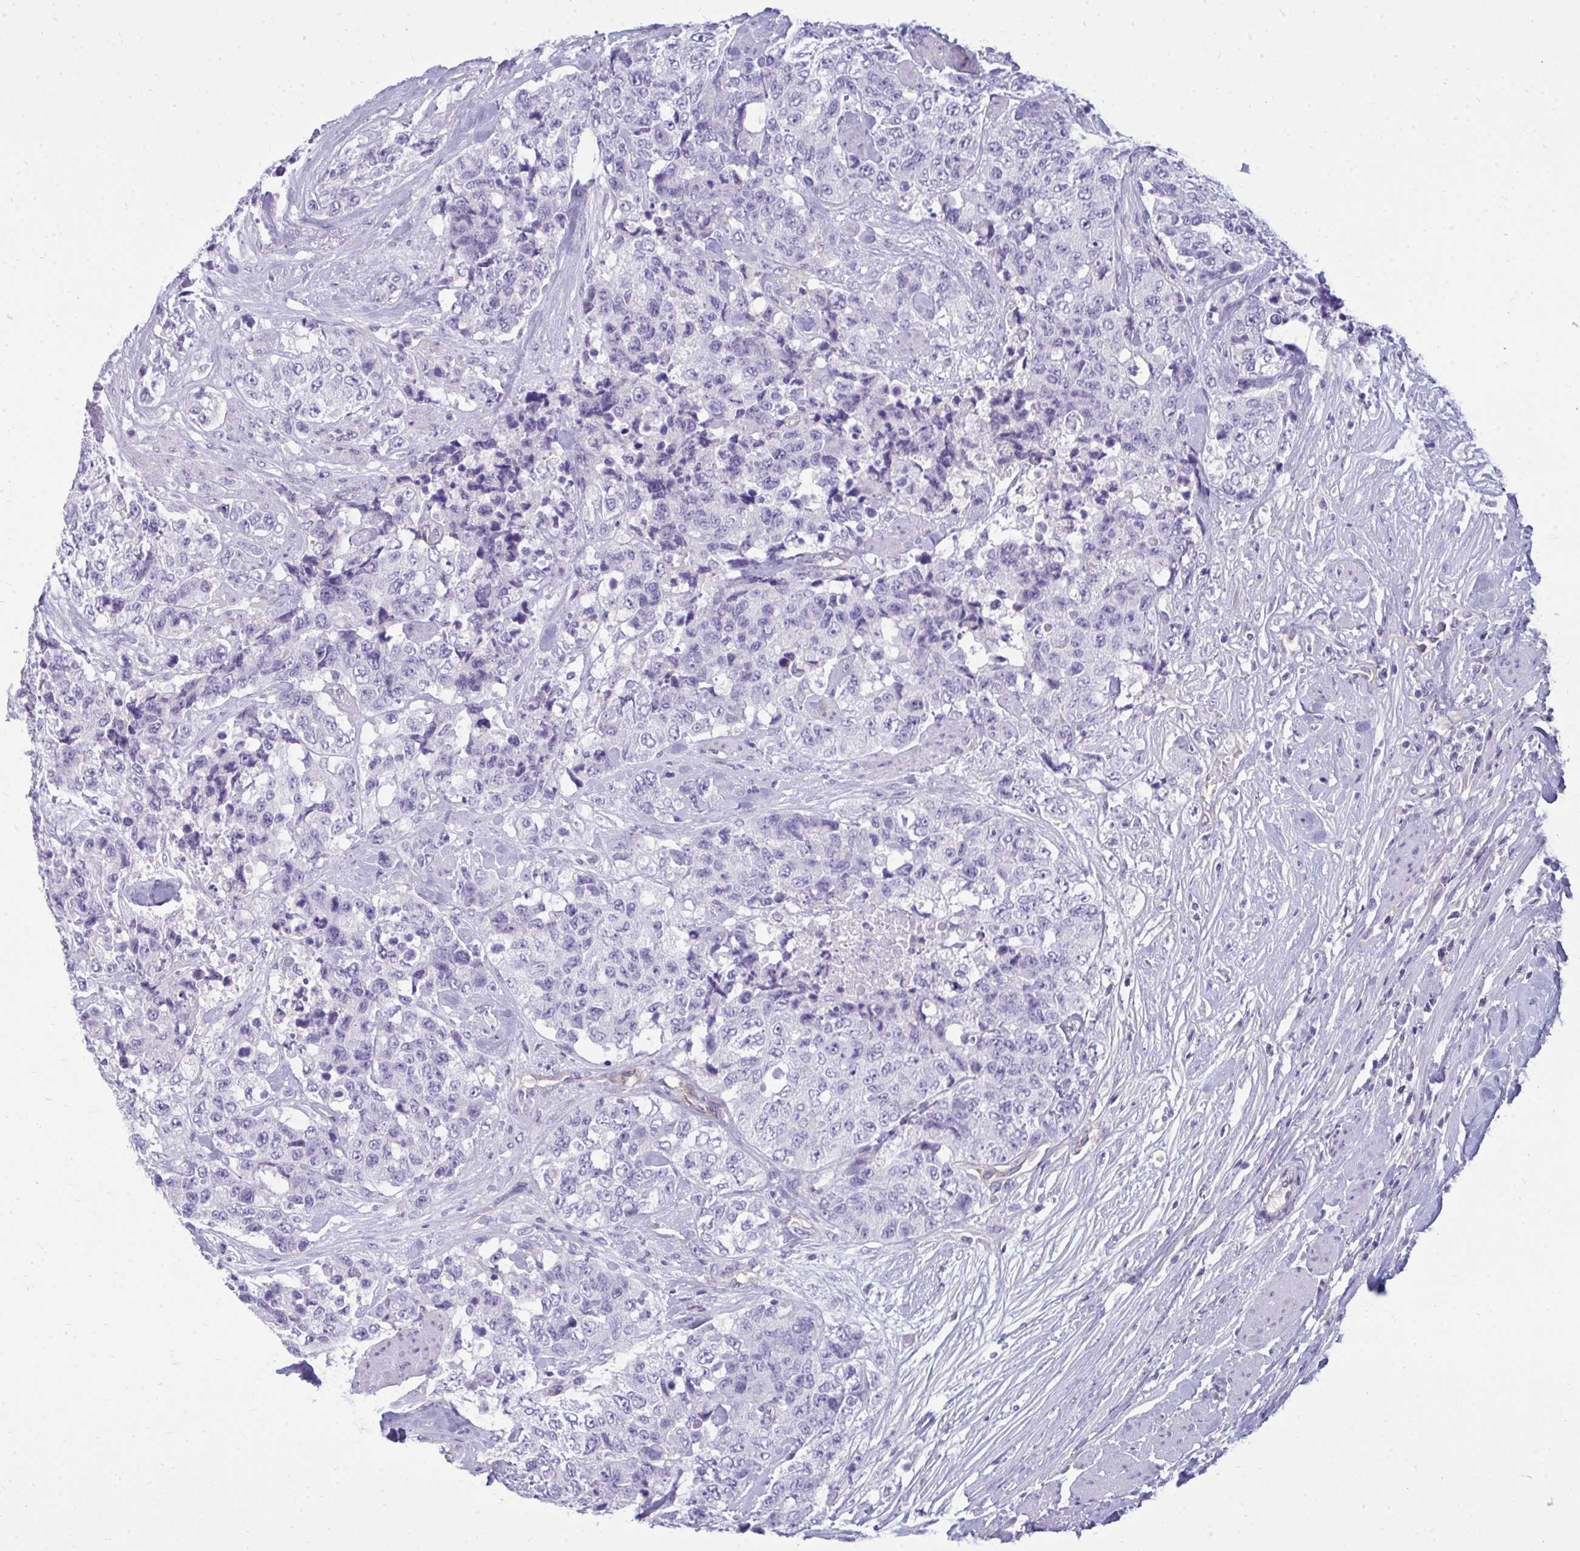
{"staining": {"intensity": "negative", "quantity": "none", "location": "none"}, "tissue": "urothelial cancer", "cell_type": "Tumor cells", "image_type": "cancer", "snomed": [{"axis": "morphology", "description": "Urothelial carcinoma, High grade"}, {"axis": "topography", "description": "Urinary bladder"}], "caption": "Urothelial carcinoma (high-grade) stained for a protein using immunohistochemistry (IHC) reveals no positivity tumor cells.", "gene": "FABP3", "patient": {"sex": "female", "age": 78}}